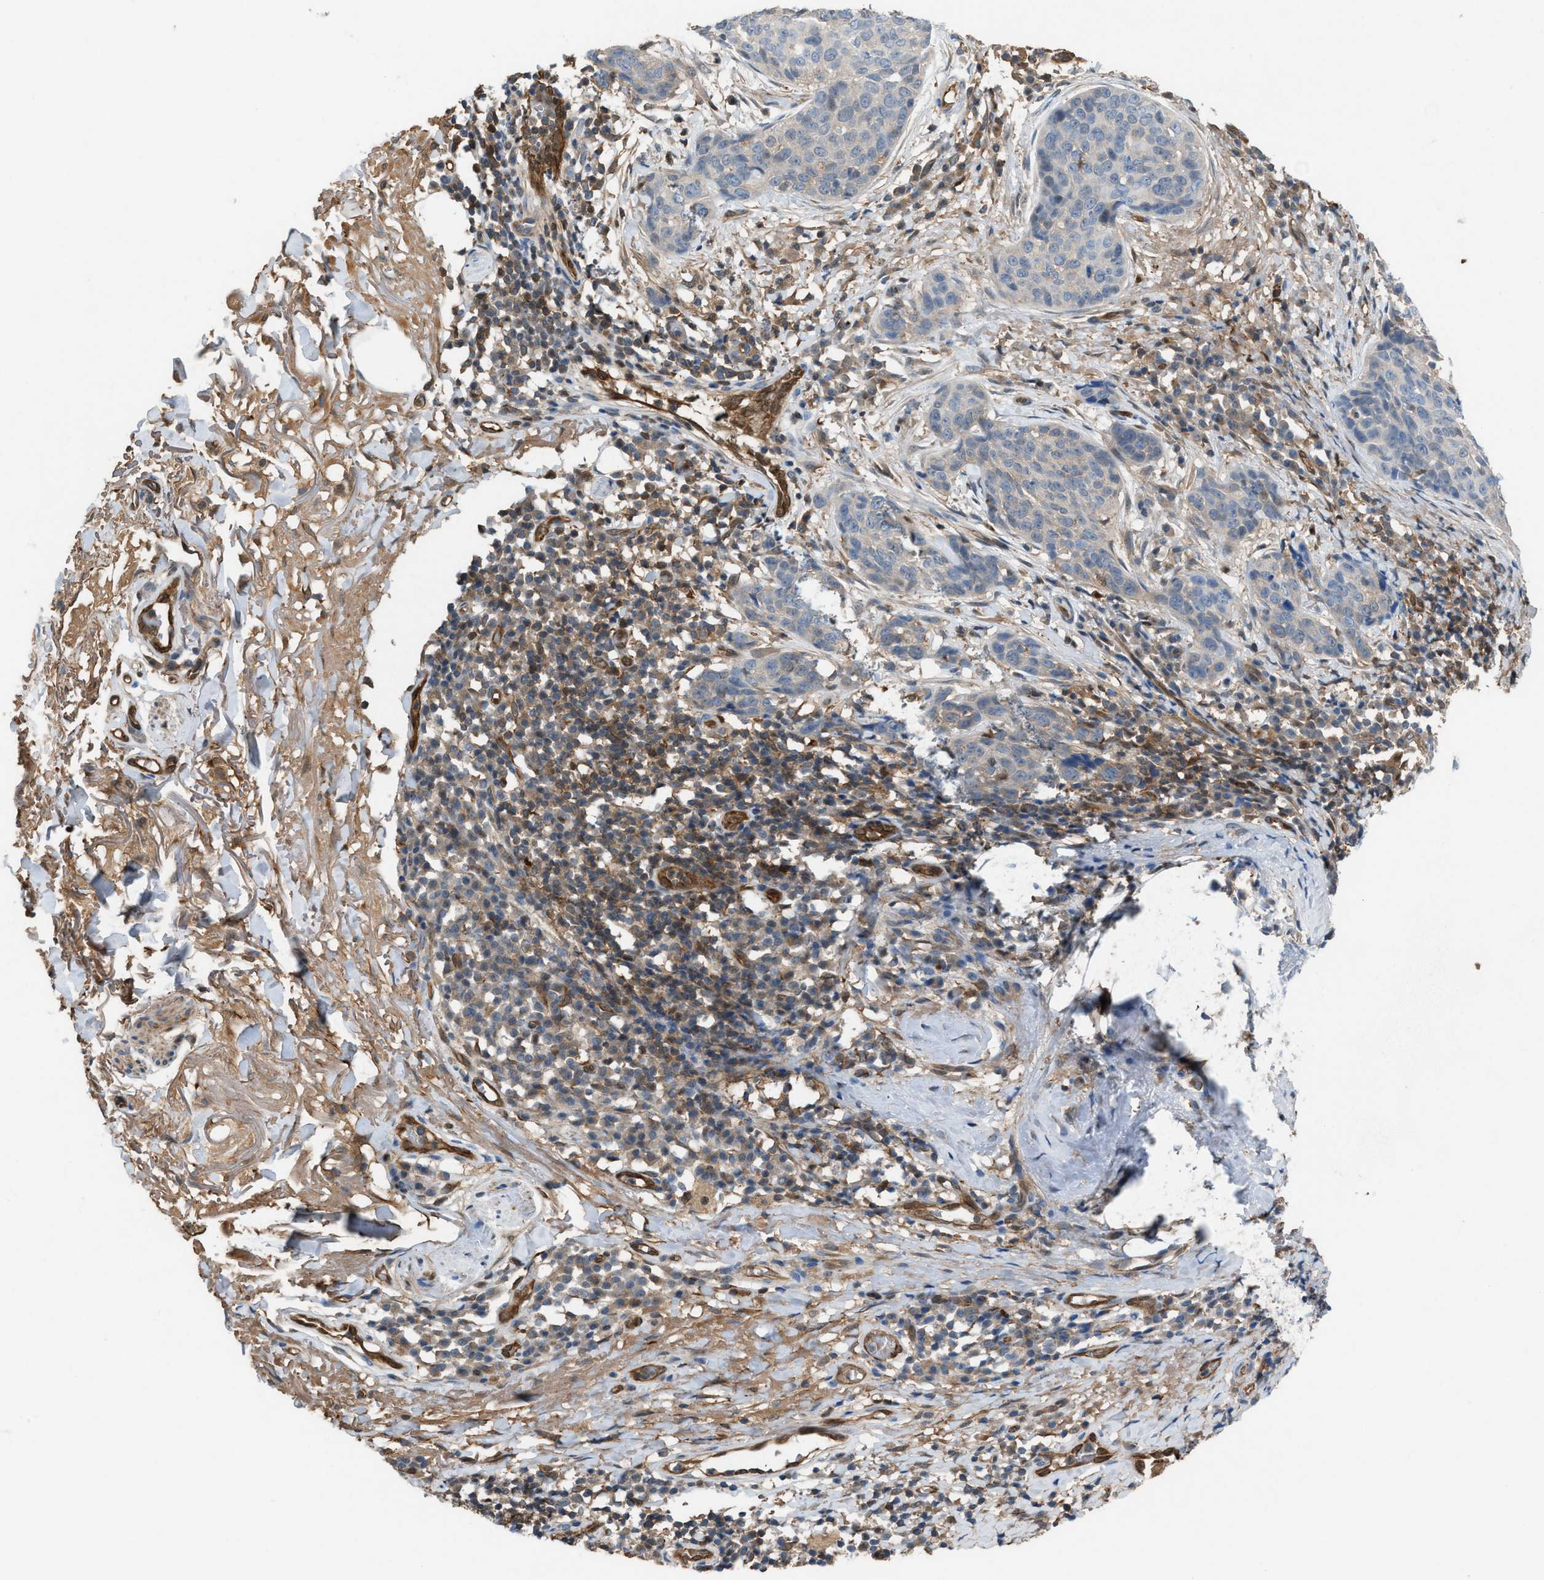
{"staining": {"intensity": "negative", "quantity": "none", "location": "none"}, "tissue": "skin cancer", "cell_type": "Tumor cells", "image_type": "cancer", "snomed": [{"axis": "morphology", "description": "Squamous cell carcinoma in situ, NOS"}, {"axis": "morphology", "description": "Squamous cell carcinoma, NOS"}, {"axis": "topography", "description": "Skin"}], "caption": "The IHC photomicrograph has no significant positivity in tumor cells of skin cancer (squamous cell carcinoma in situ) tissue. (Immunohistochemistry (ihc), brightfield microscopy, high magnification).", "gene": "TPK1", "patient": {"sex": "male", "age": 93}}